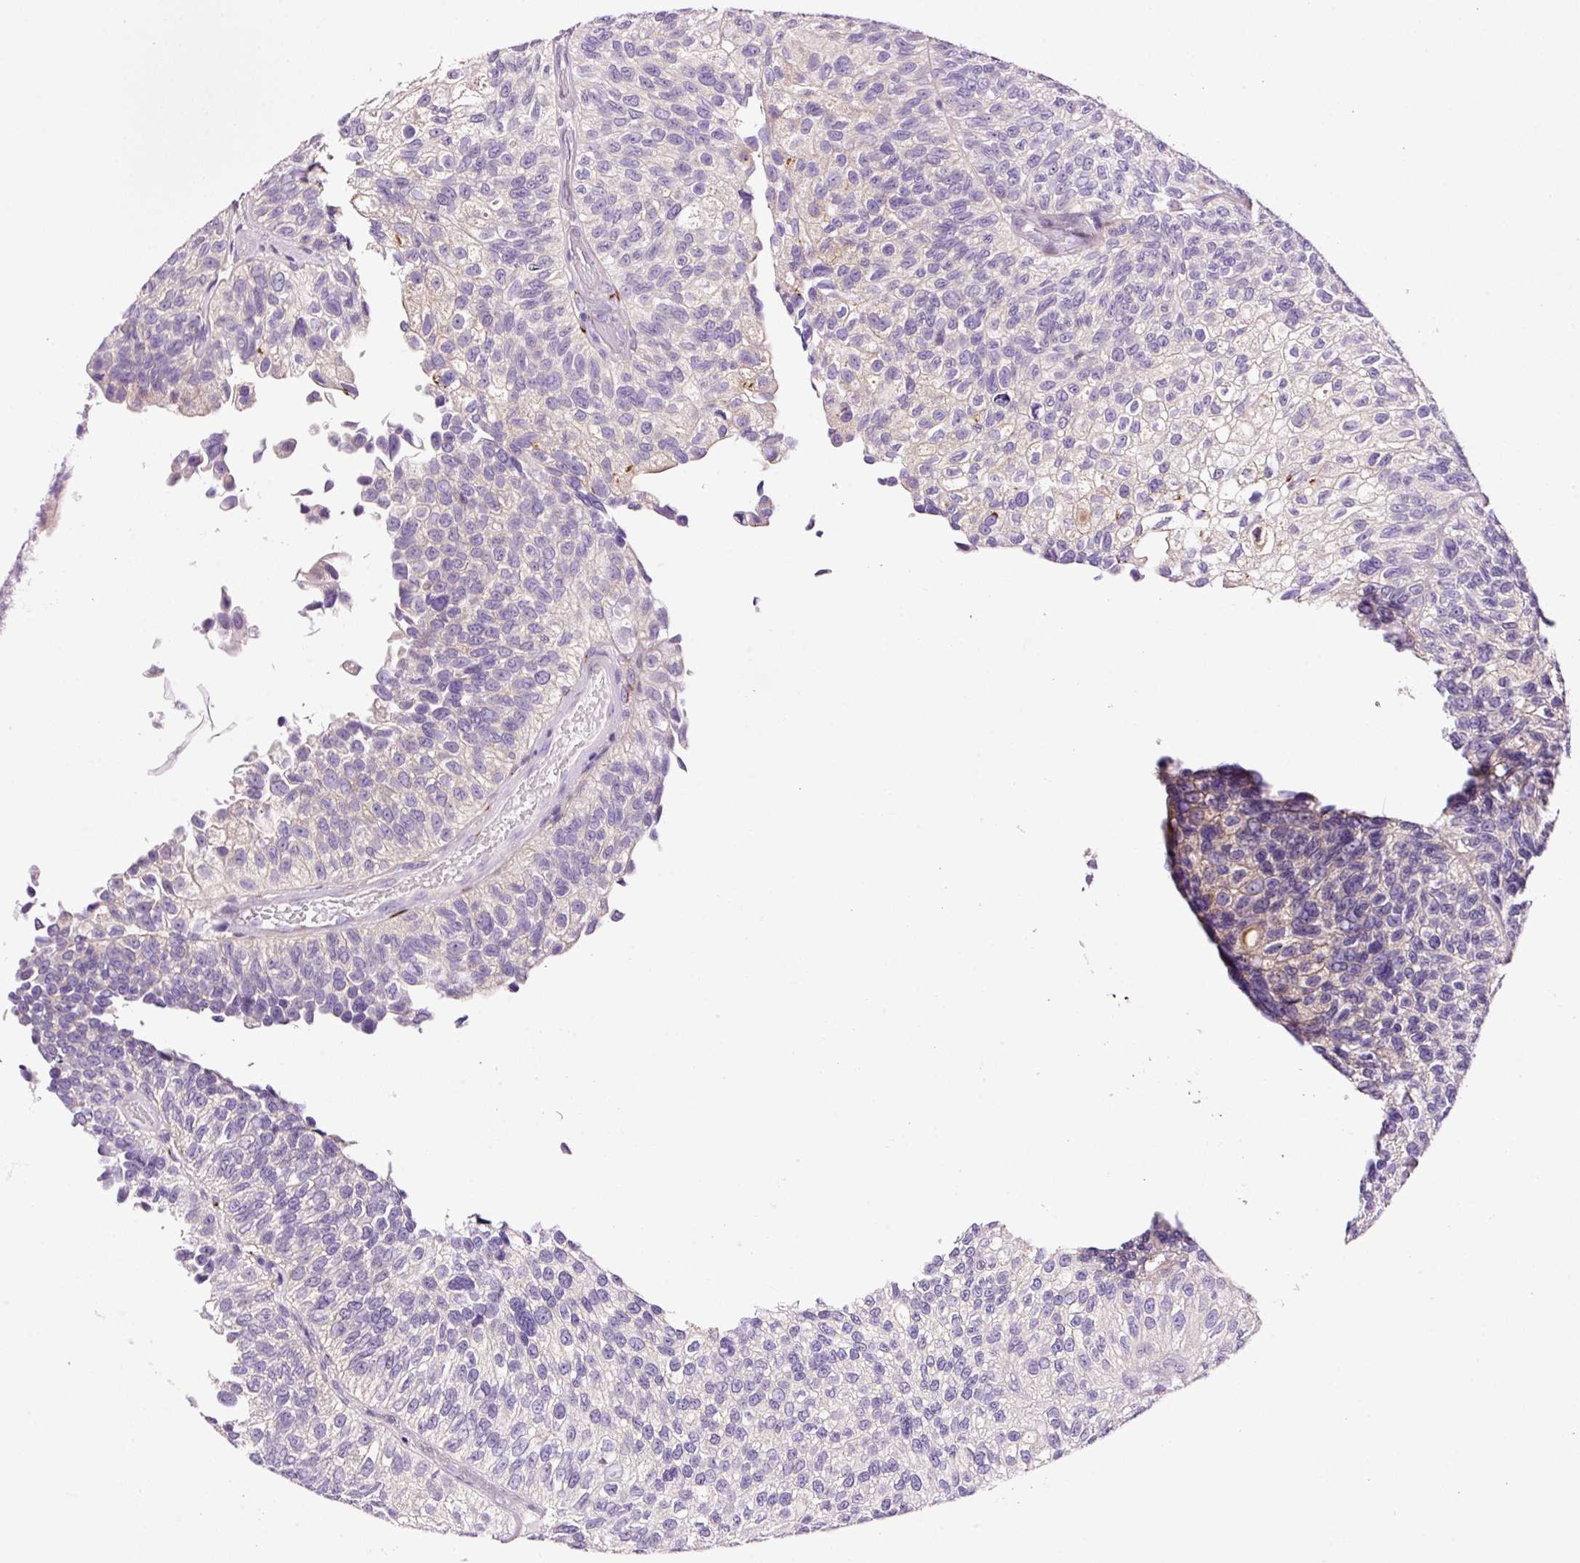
{"staining": {"intensity": "negative", "quantity": "none", "location": "none"}, "tissue": "urothelial cancer", "cell_type": "Tumor cells", "image_type": "cancer", "snomed": [{"axis": "morphology", "description": "Urothelial carcinoma, NOS"}, {"axis": "topography", "description": "Urinary bladder"}], "caption": "Immunohistochemical staining of human urothelial cancer exhibits no significant expression in tumor cells.", "gene": "PAM", "patient": {"sex": "male", "age": 87}}